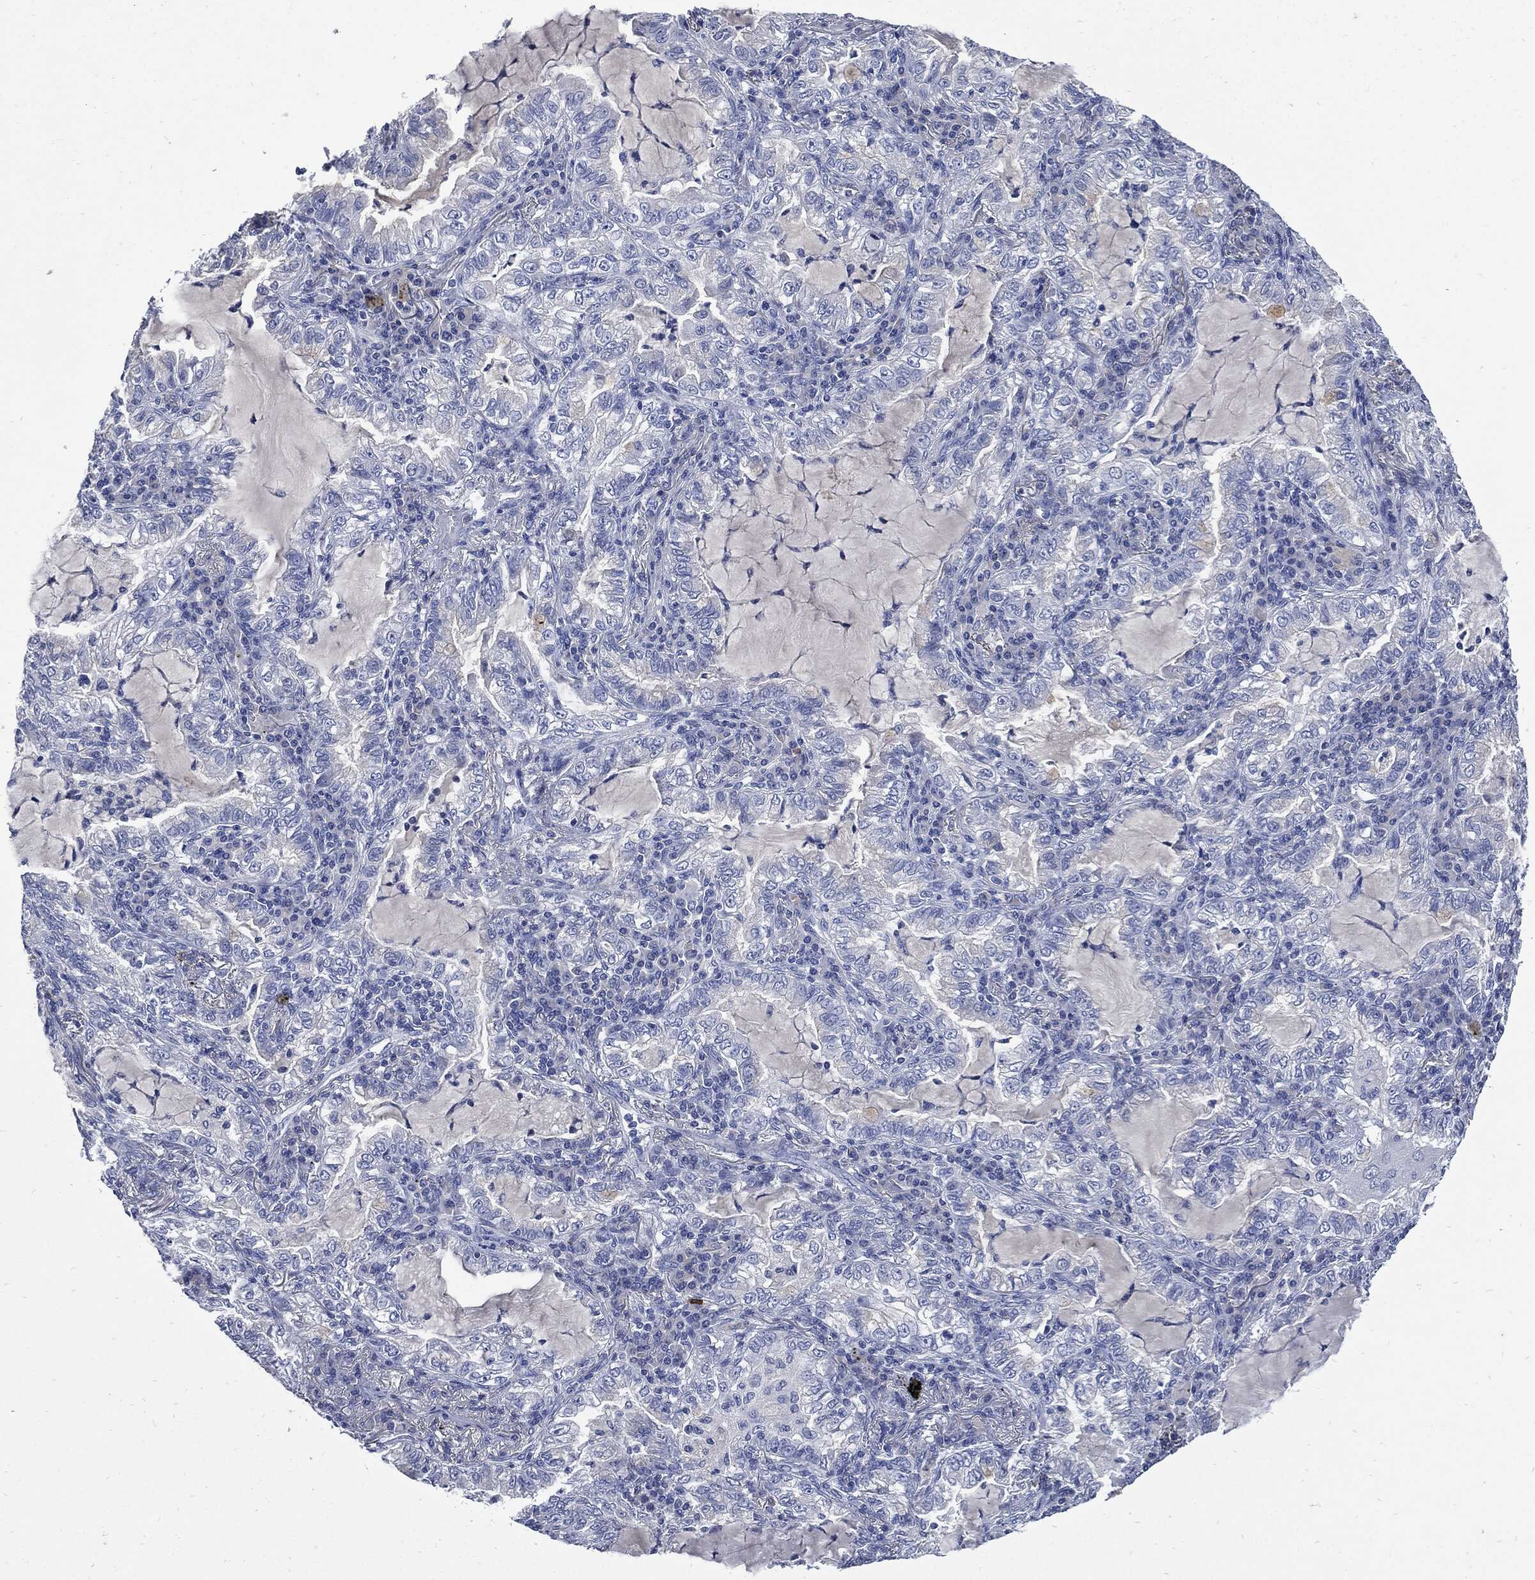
{"staining": {"intensity": "negative", "quantity": "none", "location": "none"}, "tissue": "lung cancer", "cell_type": "Tumor cells", "image_type": "cancer", "snomed": [{"axis": "morphology", "description": "Adenocarcinoma, NOS"}, {"axis": "topography", "description": "Lung"}], "caption": "Immunohistochemistry of human lung adenocarcinoma reveals no expression in tumor cells.", "gene": "CPE", "patient": {"sex": "female", "age": 73}}